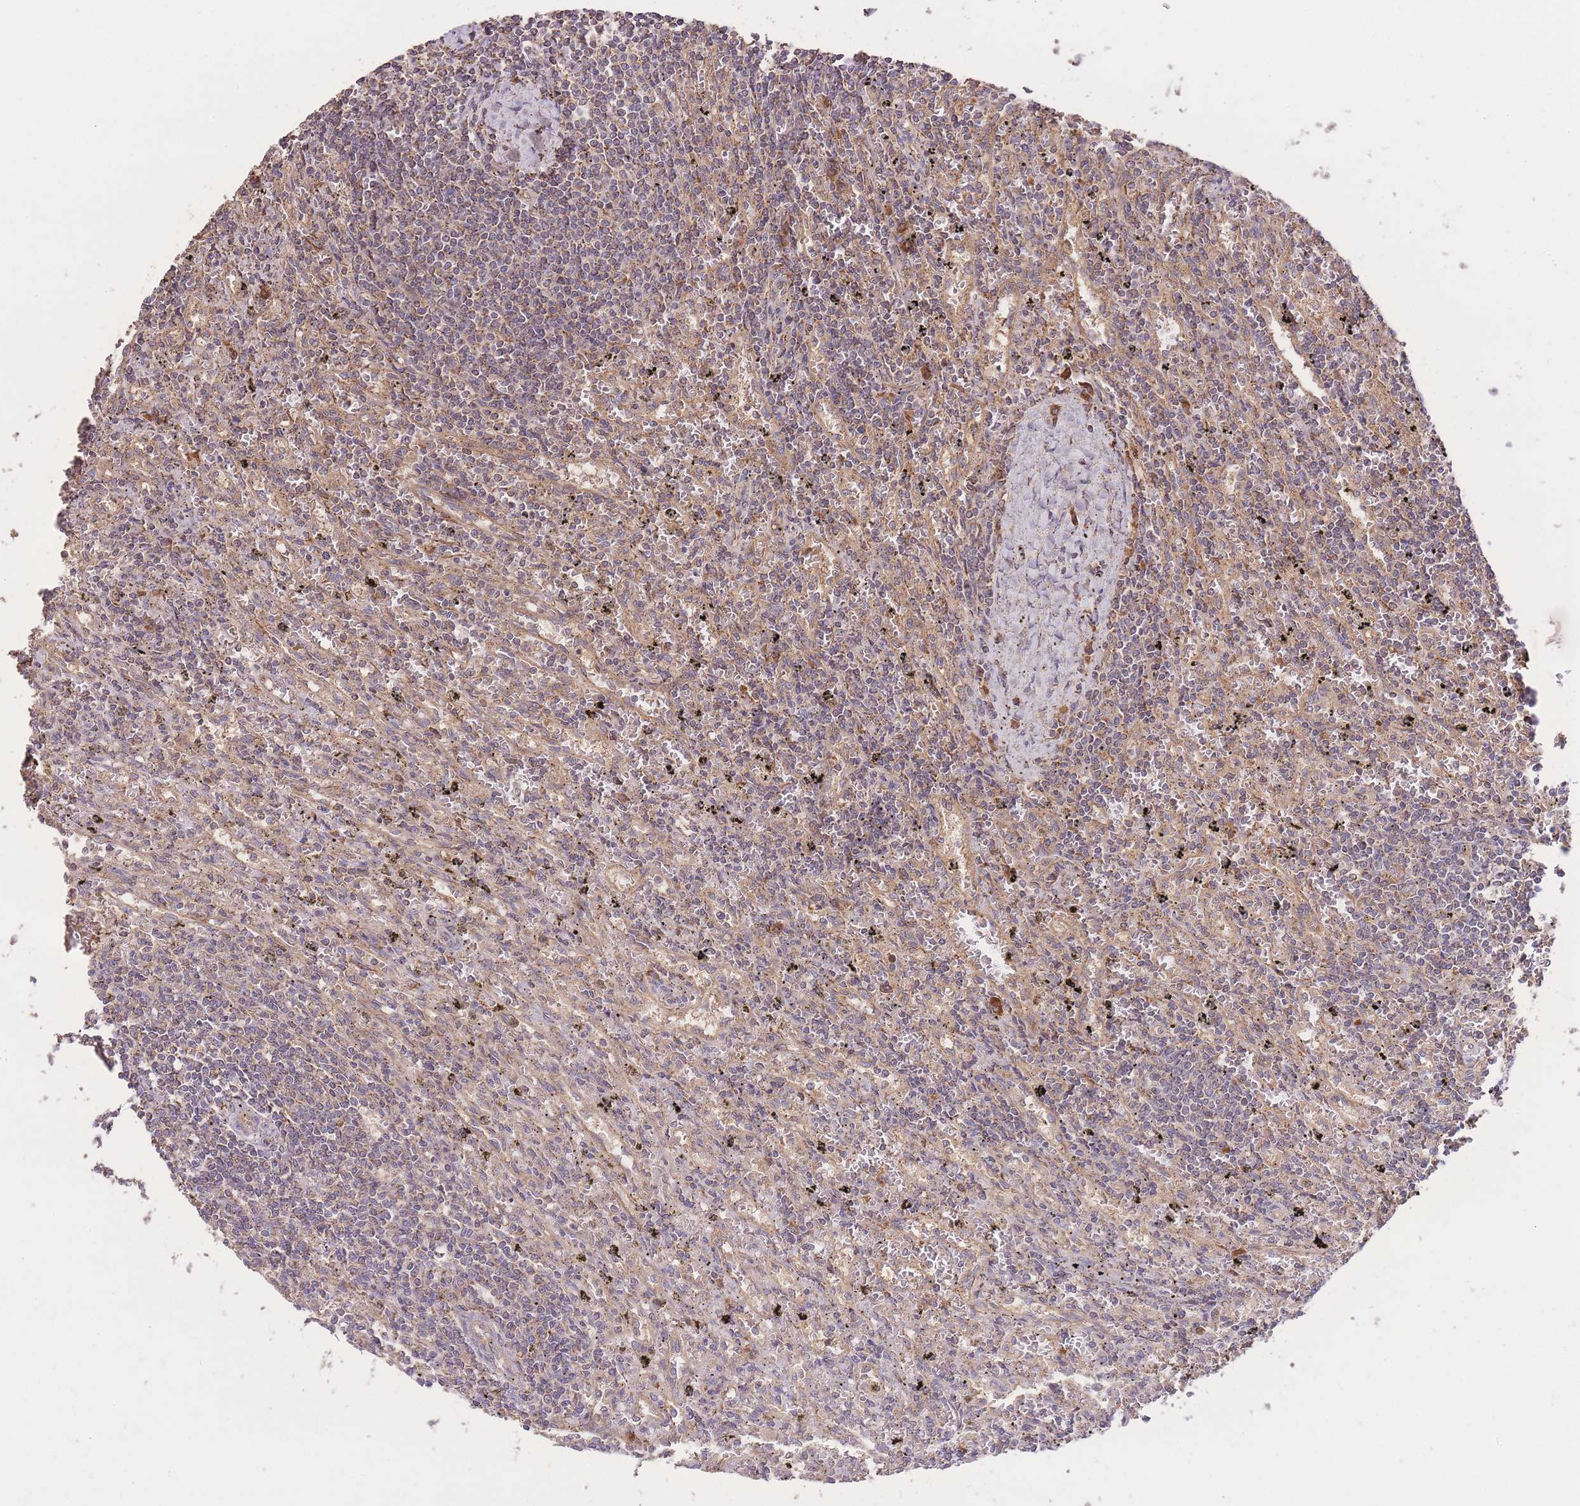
{"staining": {"intensity": "negative", "quantity": "none", "location": "none"}, "tissue": "lymphoma", "cell_type": "Tumor cells", "image_type": "cancer", "snomed": [{"axis": "morphology", "description": "Malignant lymphoma, non-Hodgkin's type, Low grade"}, {"axis": "topography", "description": "Spleen"}], "caption": "High power microscopy image of an IHC histopathology image of low-grade malignant lymphoma, non-Hodgkin's type, revealing no significant positivity in tumor cells.", "gene": "EEF1AKMT1", "patient": {"sex": "male", "age": 76}}